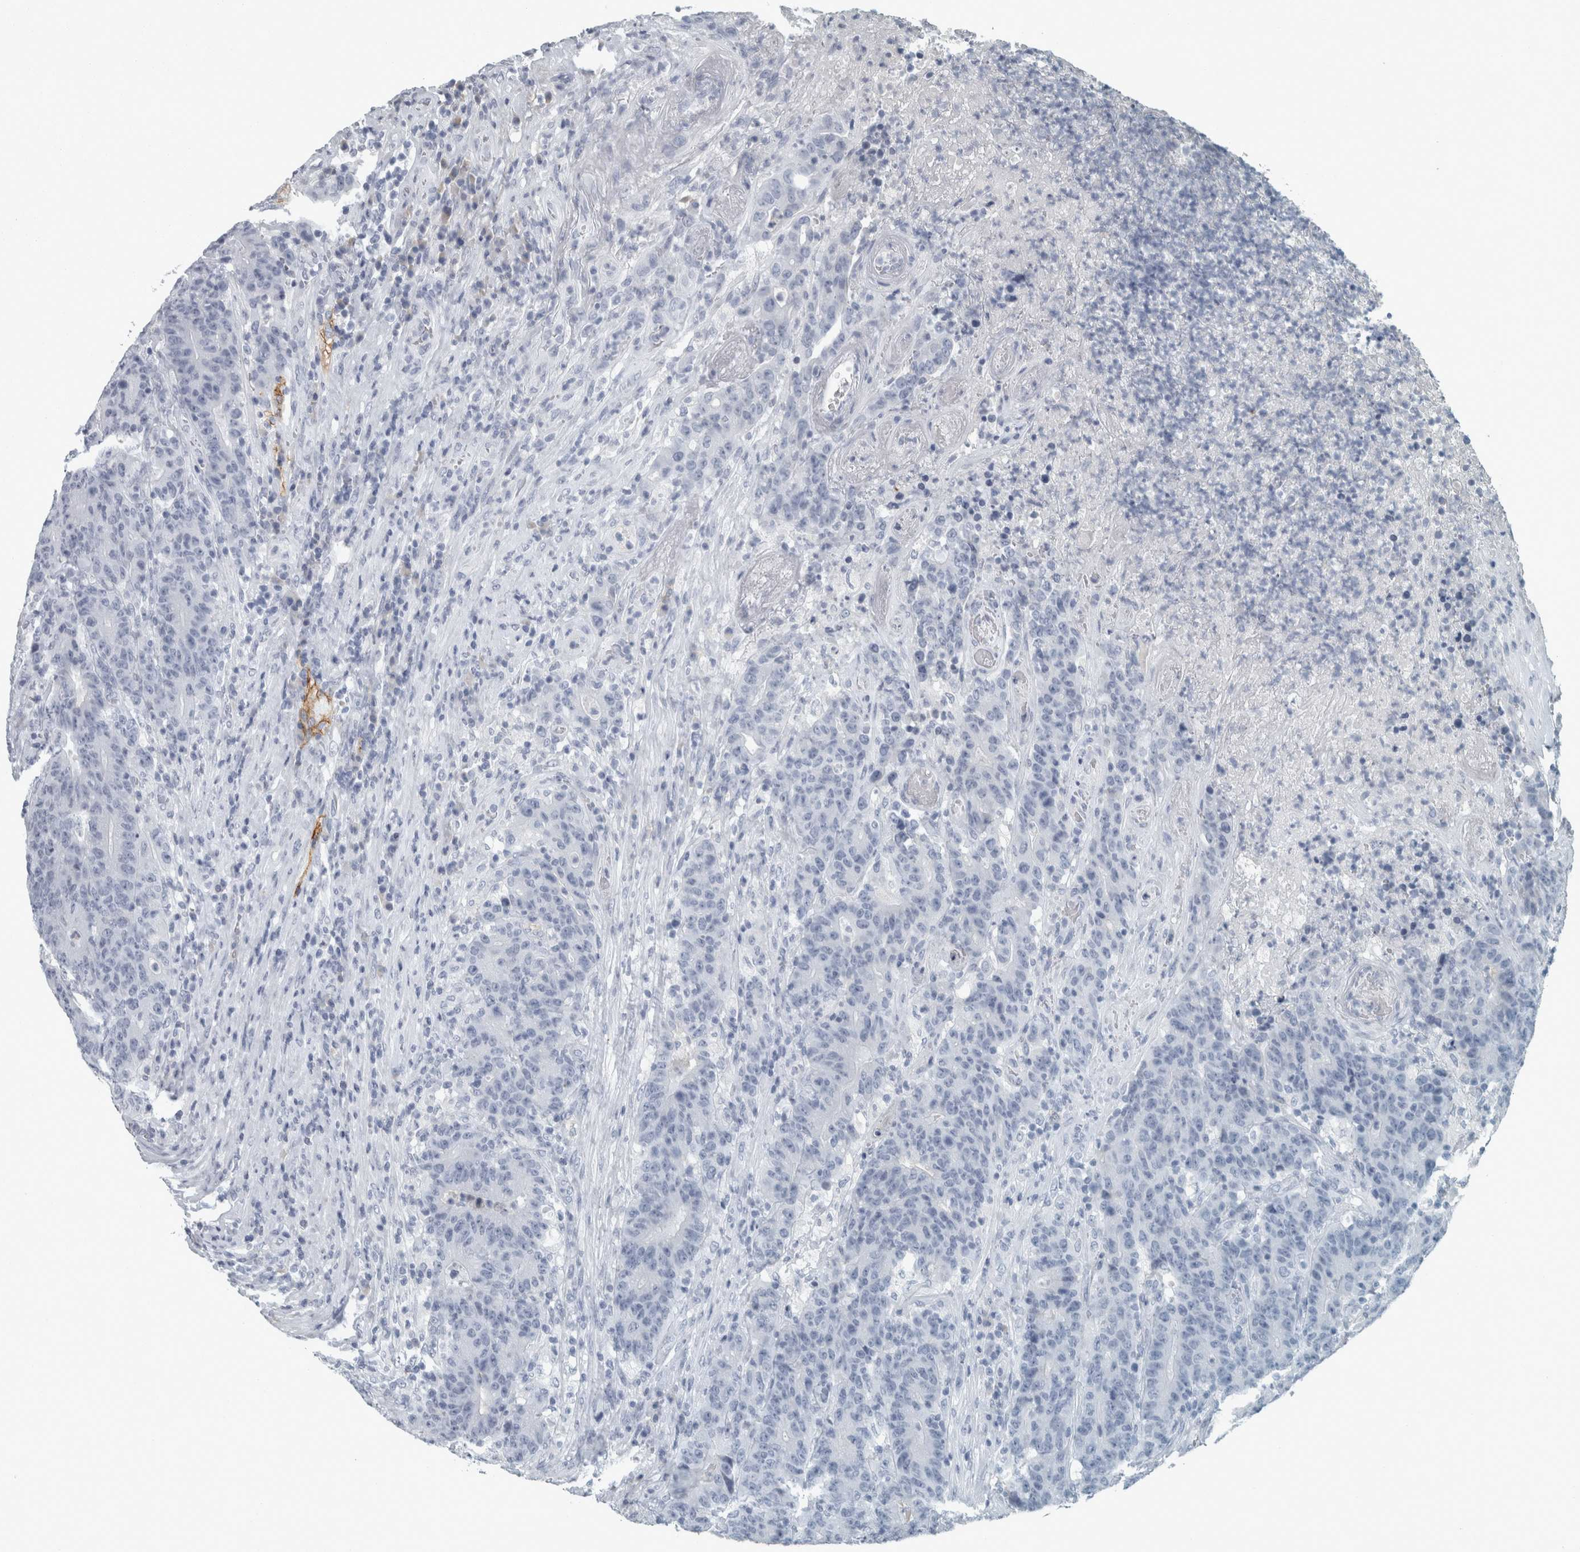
{"staining": {"intensity": "negative", "quantity": "none", "location": "none"}, "tissue": "colorectal cancer", "cell_type": "Tumor cells", "image_type": "cancer", "snomed": [{"axis": "morphology", "description": "Normal tissue, NOS"}, {"axis": "morphology", "description": "Adenocarcinoma, NOS"}, {"axis": "topography", "description": "Colon"}], "caption": "Immunohistochemistry of colorectal cancer exhibits no expression in tumor cells.", "gene": "CHL1", "patient": {"sex": "female", "age": 75}}